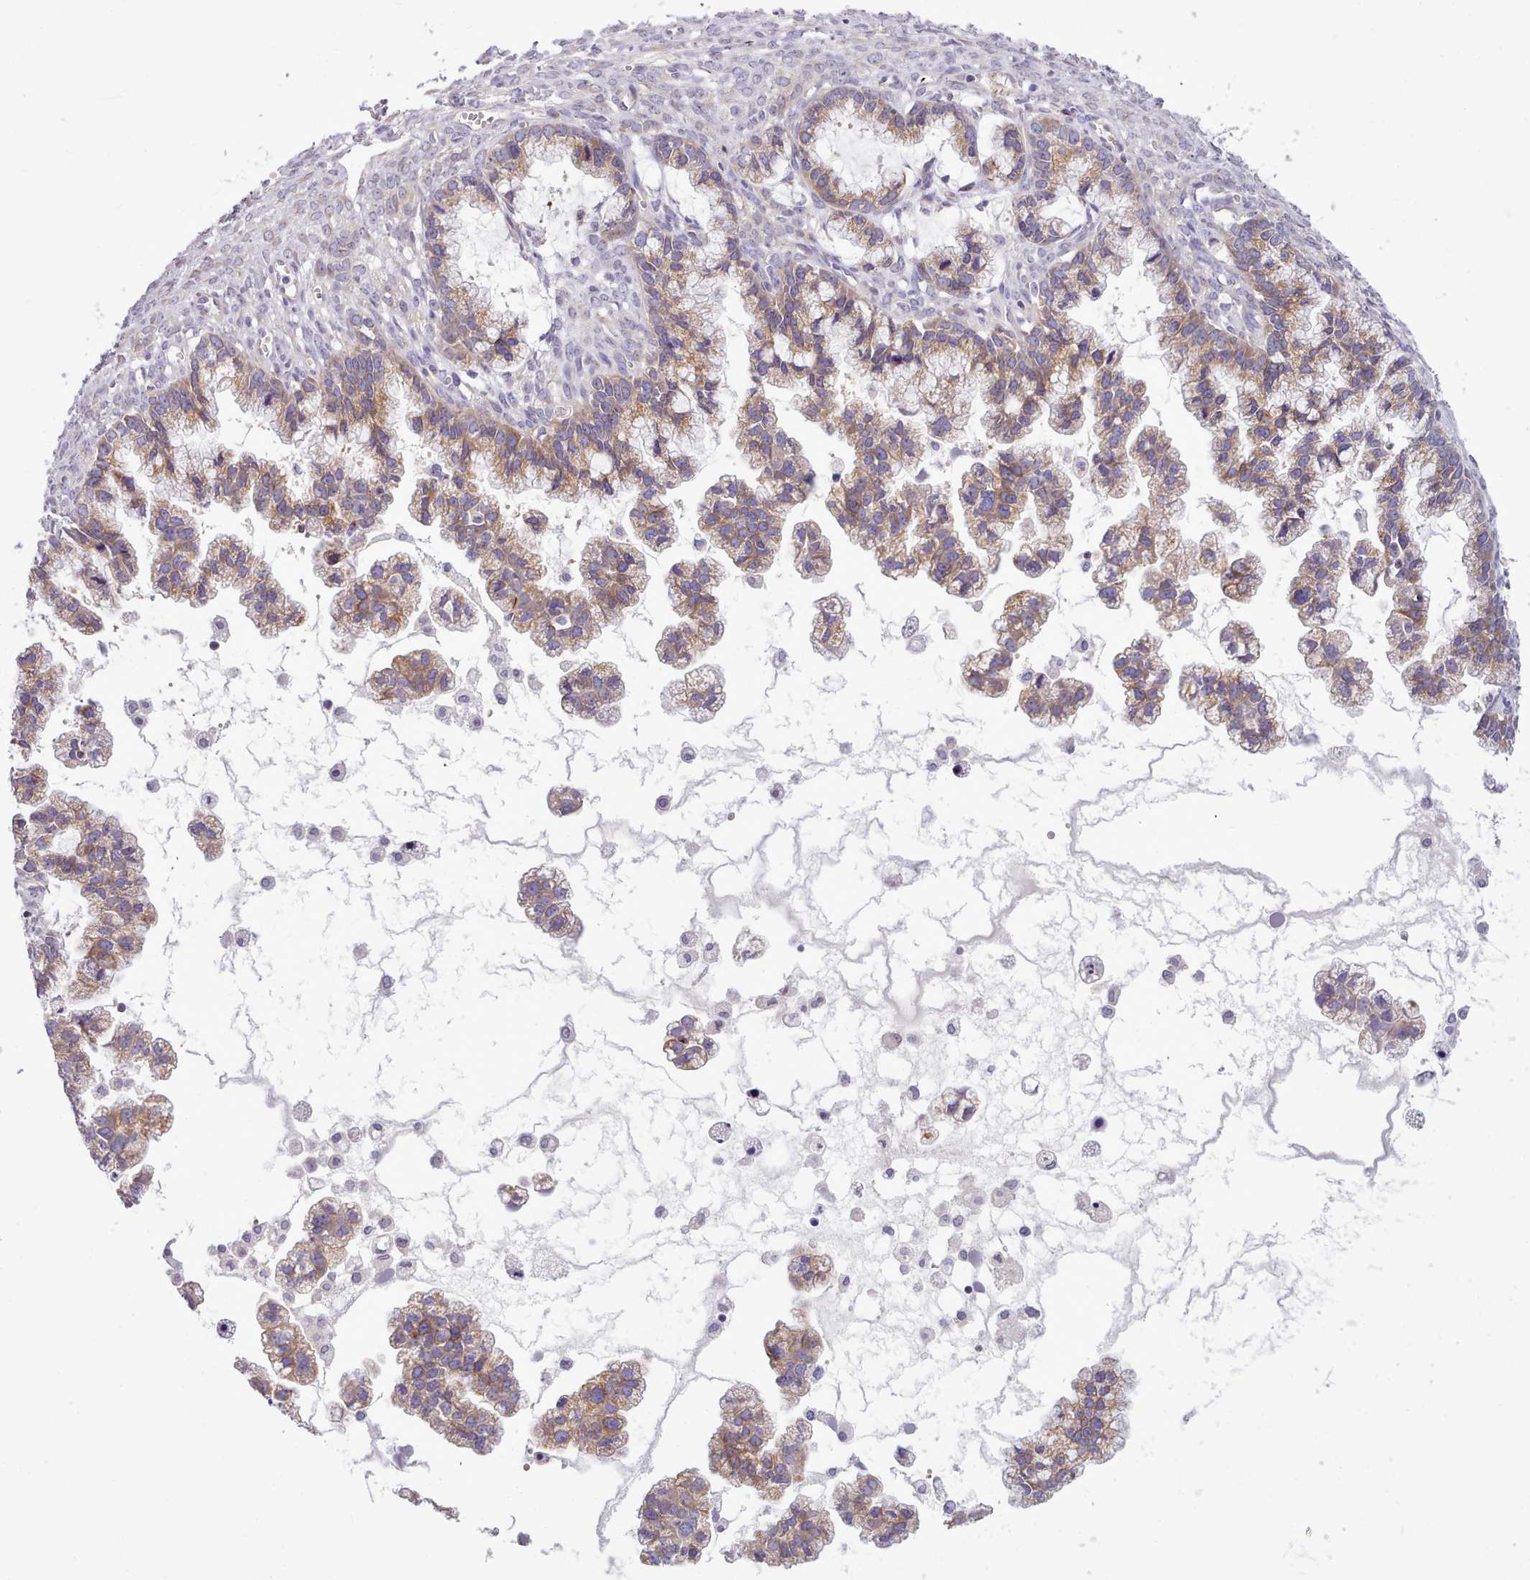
{"staining": {"intensity": "moderate", "quantity": ">75%", "location": "cytoplasmic/membranous"}, "tissue": "ovarian cancer", "cell_type": "Tumor cells", "image_type": "cancer", "snomed": [{"axis": "morphology", "description": "Cystadenocarcinoma, mucinous, NOS"}, {"axis": "topography", "description": "Ovary"}], "caption": "Mucinous cystadenocarcinoma (ovarian) tissue exhibits moderate cytoplasmic/membranous positivity in about >75% of tumor cells (DAB IHC, brown staining for protein, blue staining for nuclei).", "gene": "CYP2A13", "patient": {"sex": "female", "age": 72}}